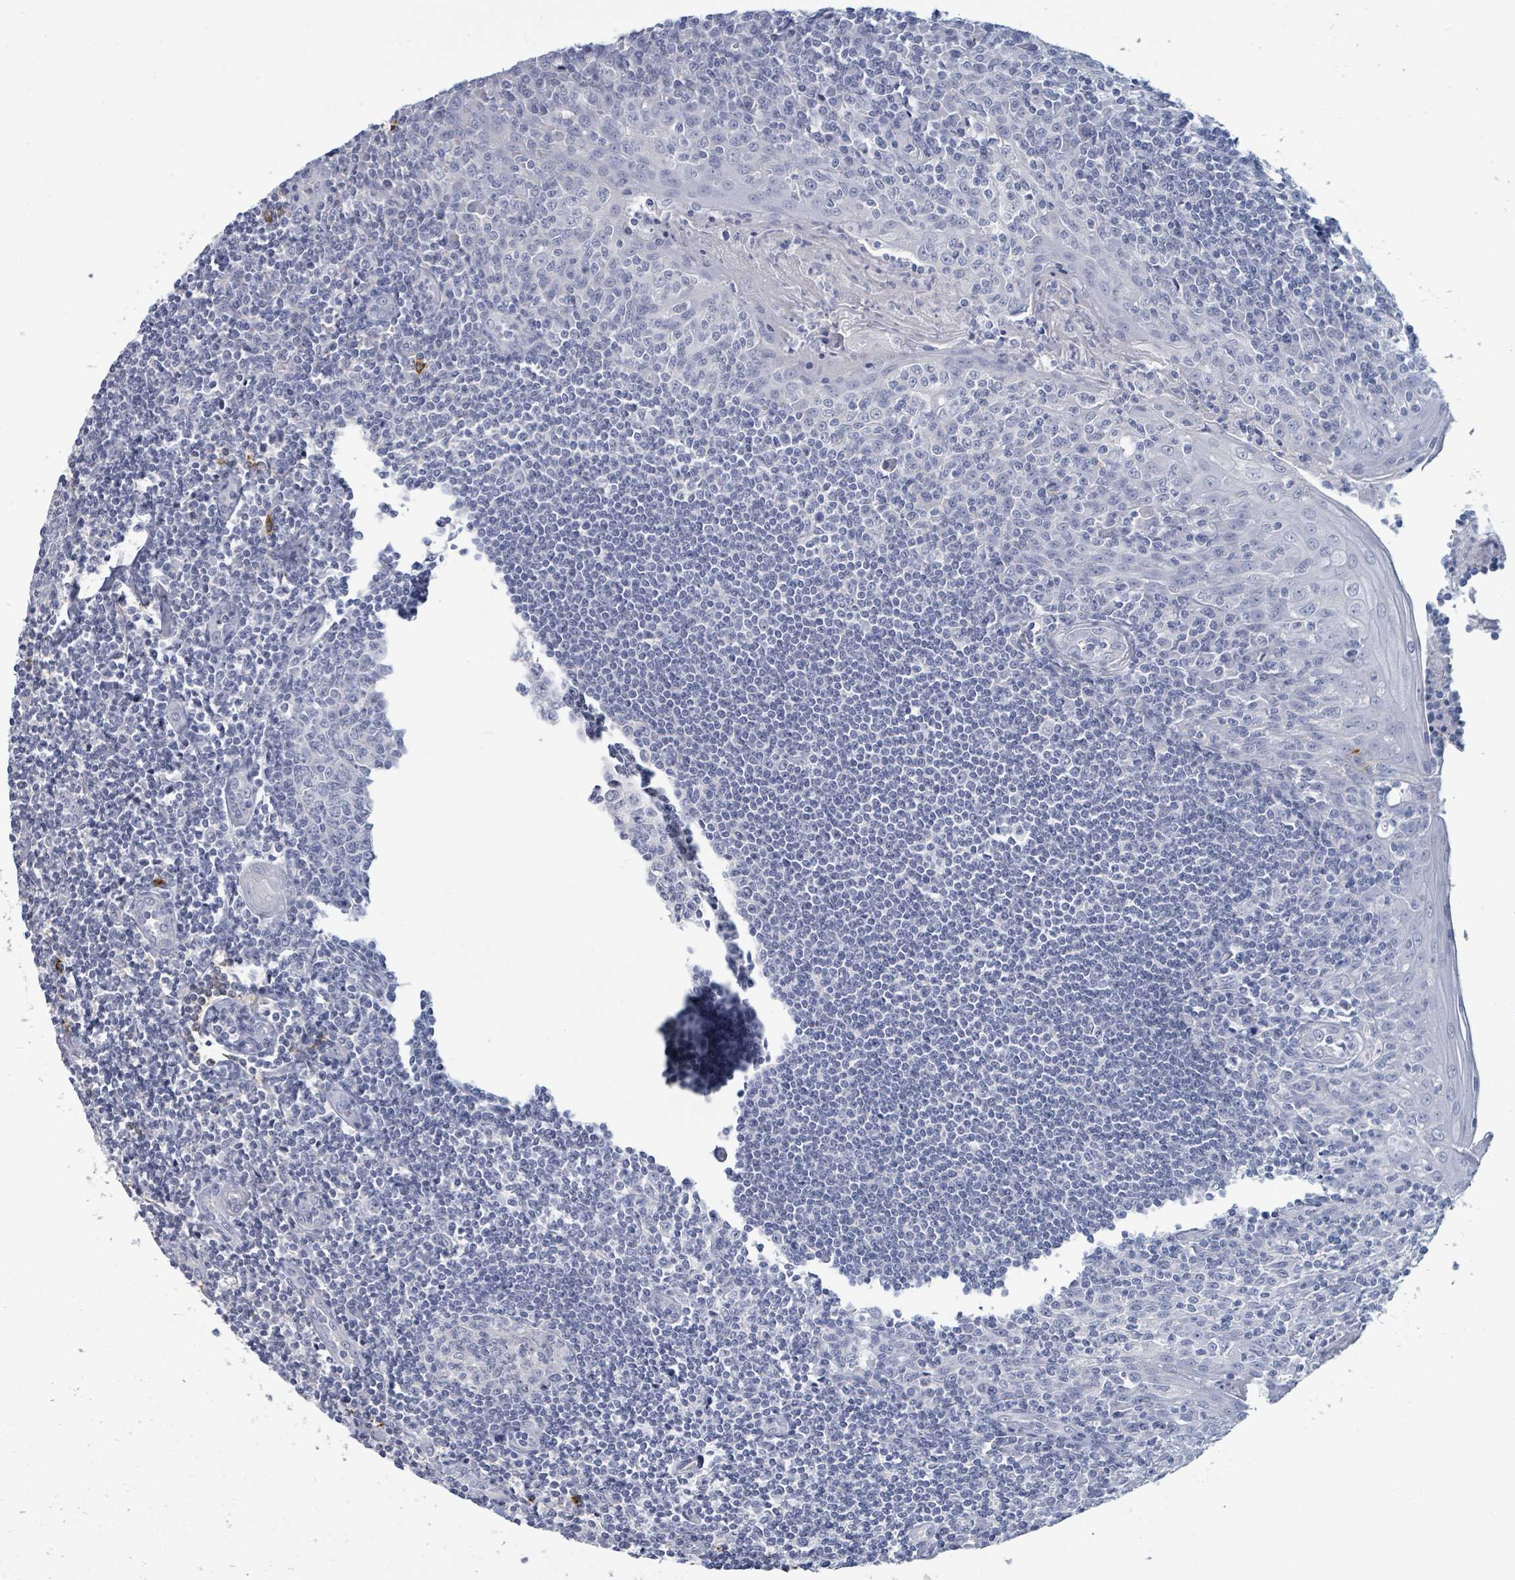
{"staining": {"intensity": "negative", "quantity": "none", "location": "none"}, "tissue": "tonsil", "cell_type": "Germinal center cells", "image_type": "normal", "snomed": [{"axis": "morphology", "description": "Normal tissue, NOS"}, {"axis": "topography", "description": "Tonsil"}], "caption": "Human tonsil stained for a protein using immunohistochemistry reveals no positivity in germinal center cells.", "gene": "VPS13D", "patient": {"sex": "male", "age": 27}}